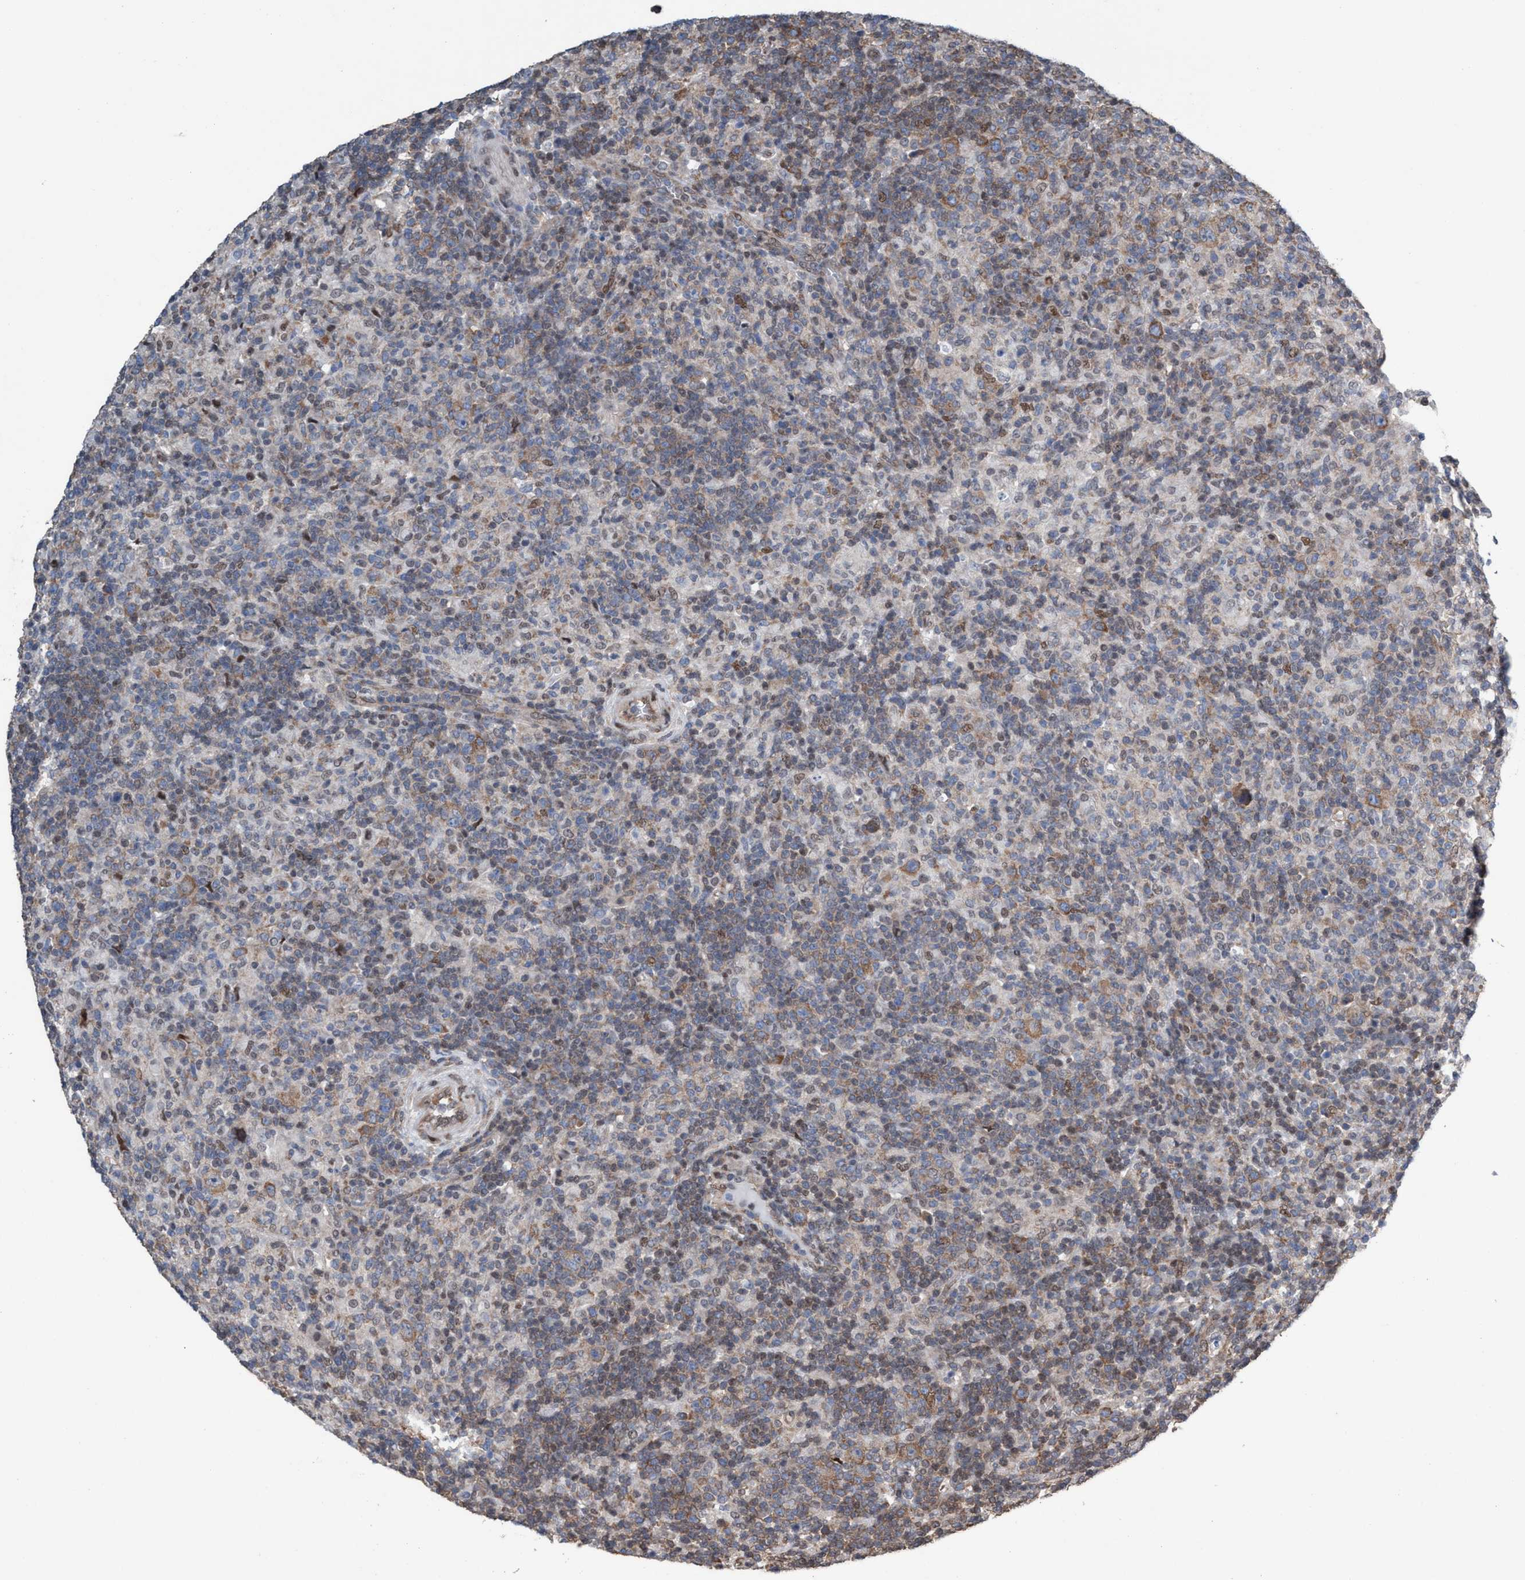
{"staining": {"intensity": "moderate", "quantity": ">75%", "location": "cytoplasmic/membranous"}, "tissue": "lymphoma", "cell_type": "Tumor cells", "image_type": "cancer", "snomed": [{"axis": "morphology", "description": "Hodgkin's disease, NOS"}, {"axis": "topography", "description": "Lymph node"}], "caption": "Human lymphoma stained with a brown dye demonstrates moderate cytoplasmic/membranous positive expression in about >75% of tumor cells.", "gene": "METAP2", "patient": {"sex": "male", "age": 70}}